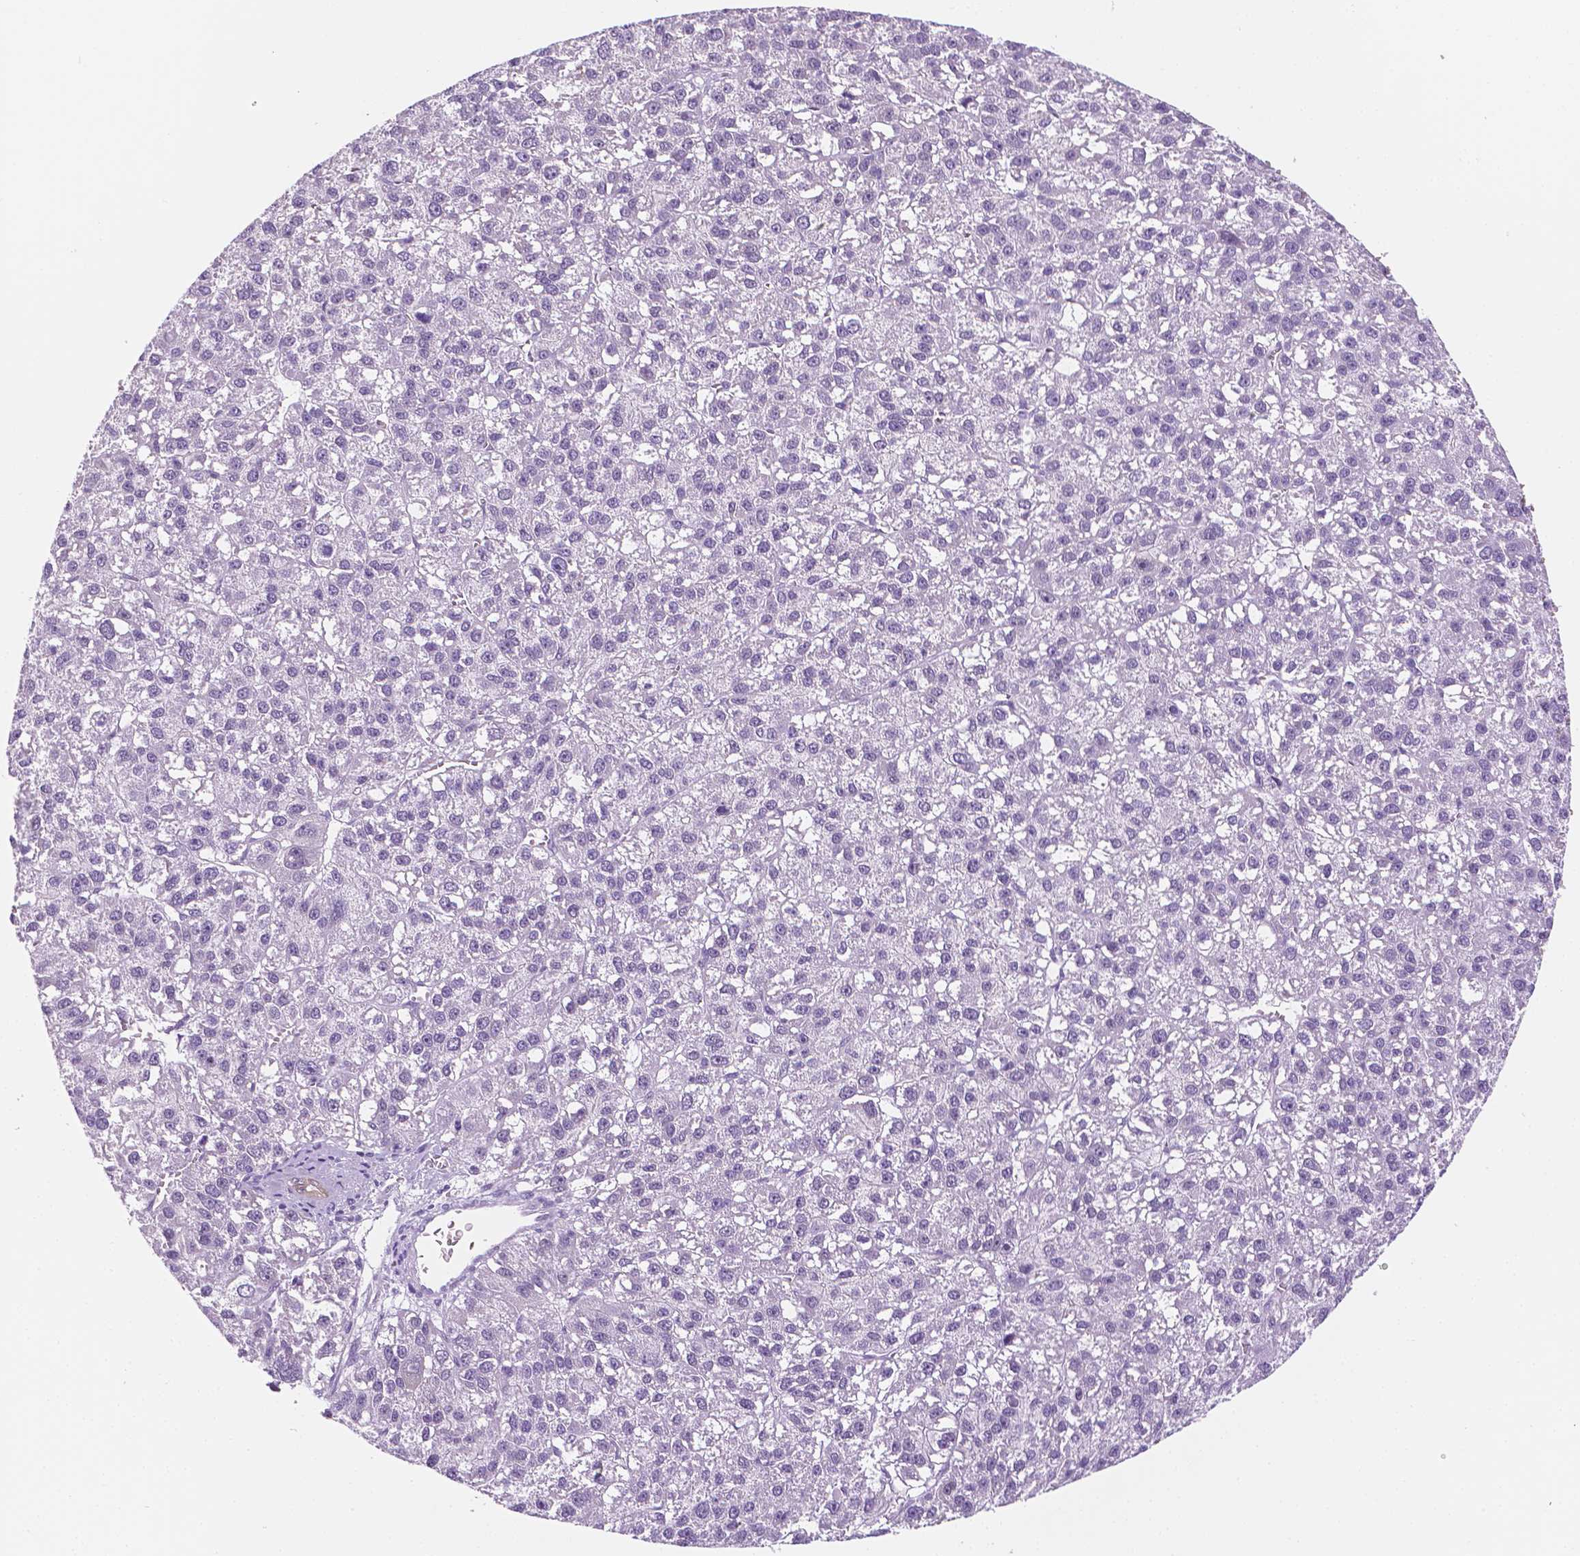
{"staining": {"intensity": "negative", "quantity": "none", "location": "none"}, "tissue": "liver cancer", "cell_type": "Tumor cells", "image_type": "cancer", "snomed": [{"axis": "morphology", "description": "Carcinoma, Hepatocellular, NOS"}, {"axis": "topography", "description": "Liver"}], "caption": "Liver hepatocellular carcinoma was stained to show a protein in brown. There is no significant positivity in tumor cells. (Immunohistochemistry, brightfield microscopy, high magnification).", "gene": "PPL", "patient": {"sex": "female", "age": 70}}